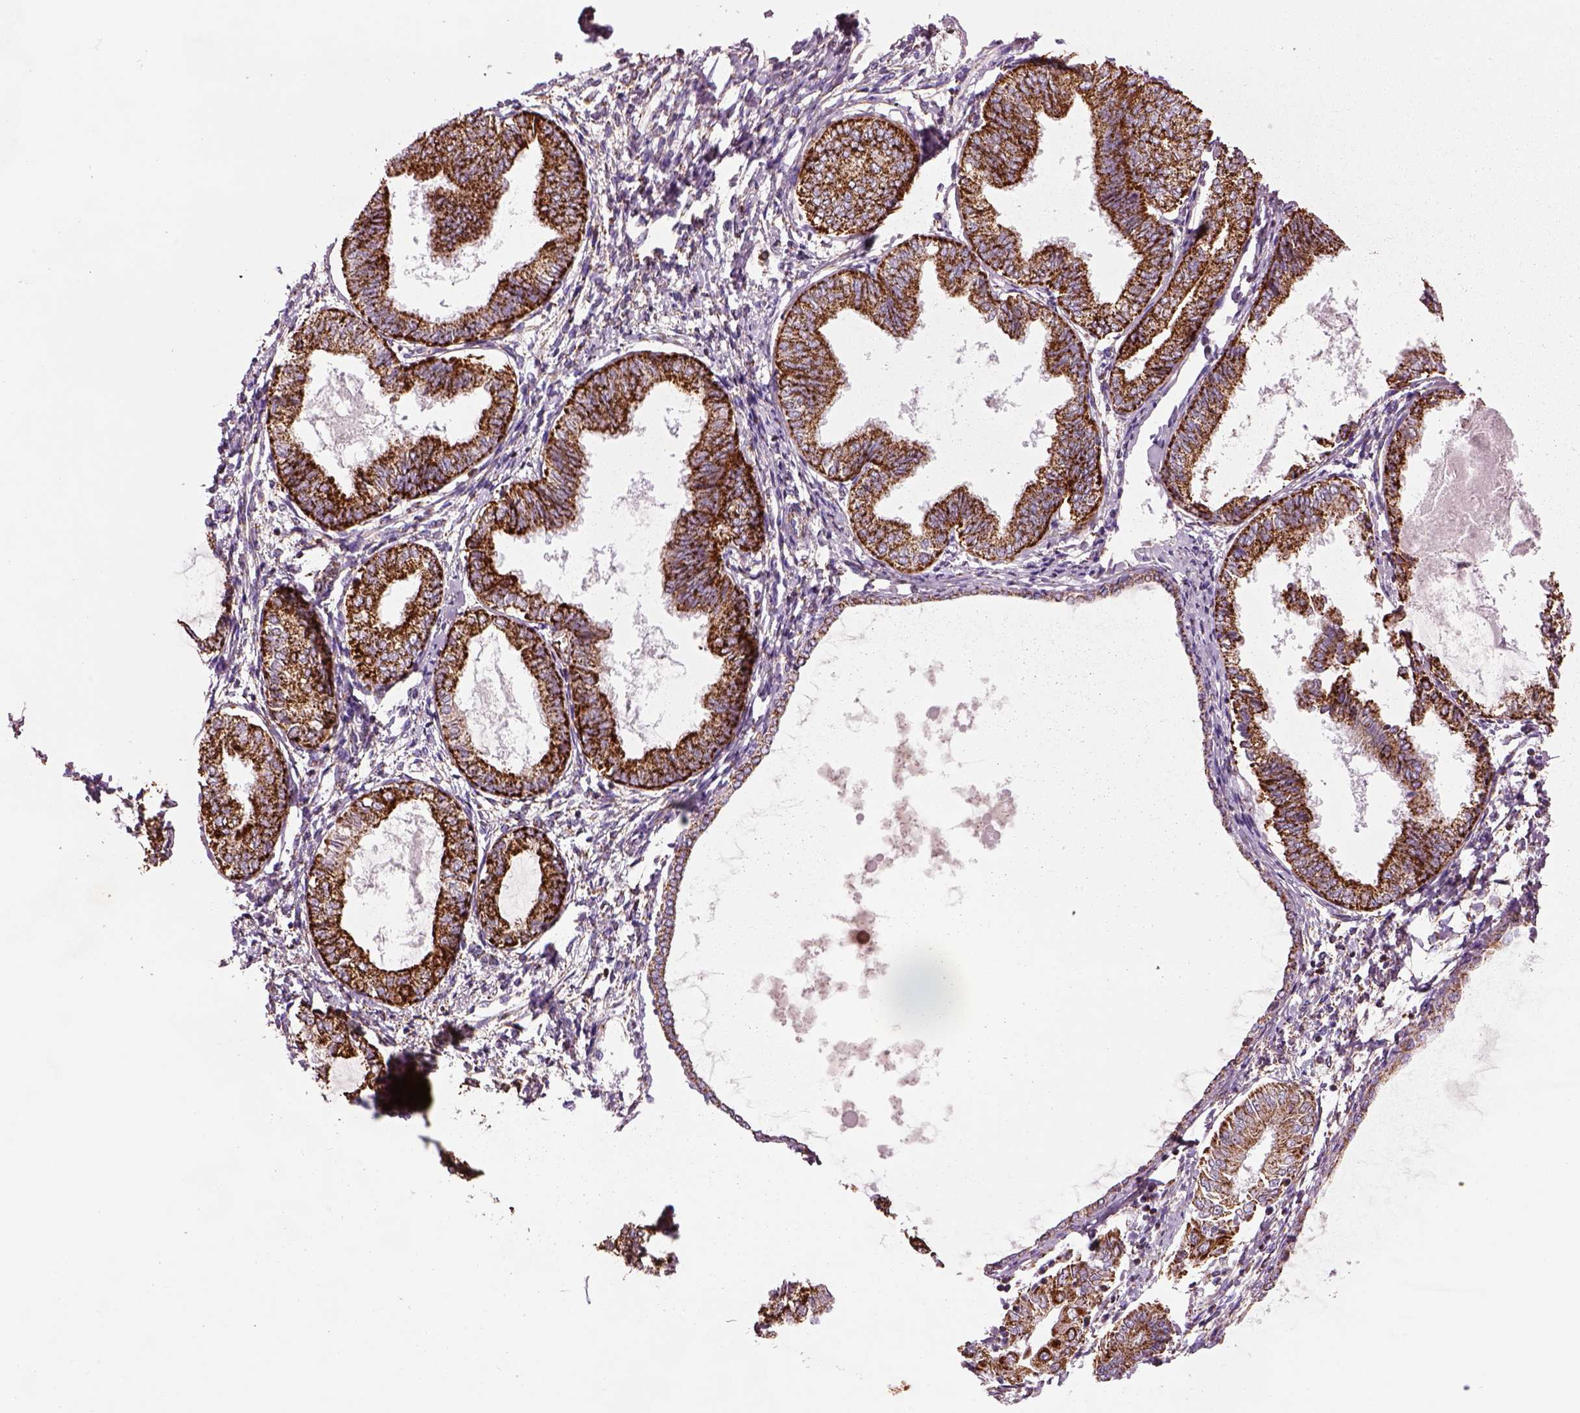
{"staining": {"intensity": "strong", "quantity": ">75%", "location": "cytoplasmic/membranous"}, "tissue": "endometrial cancer", "cell_type": "Tumor cells", "image_type": "cancer", "snomed": [{"axis": "morphology", "description": "Adenocarcinoma, NOS"}, {"axis": "topography", "description": "Endometrium"}], "caption": "Human endometrial adenocarcinoma stained with a brown dye demonstrates strong cytoplasmic/membranous positive staining in approximately >75% of tumor cells.", "gene": "SLC25A24", "patient": {"sex": "female", "age": 68}}